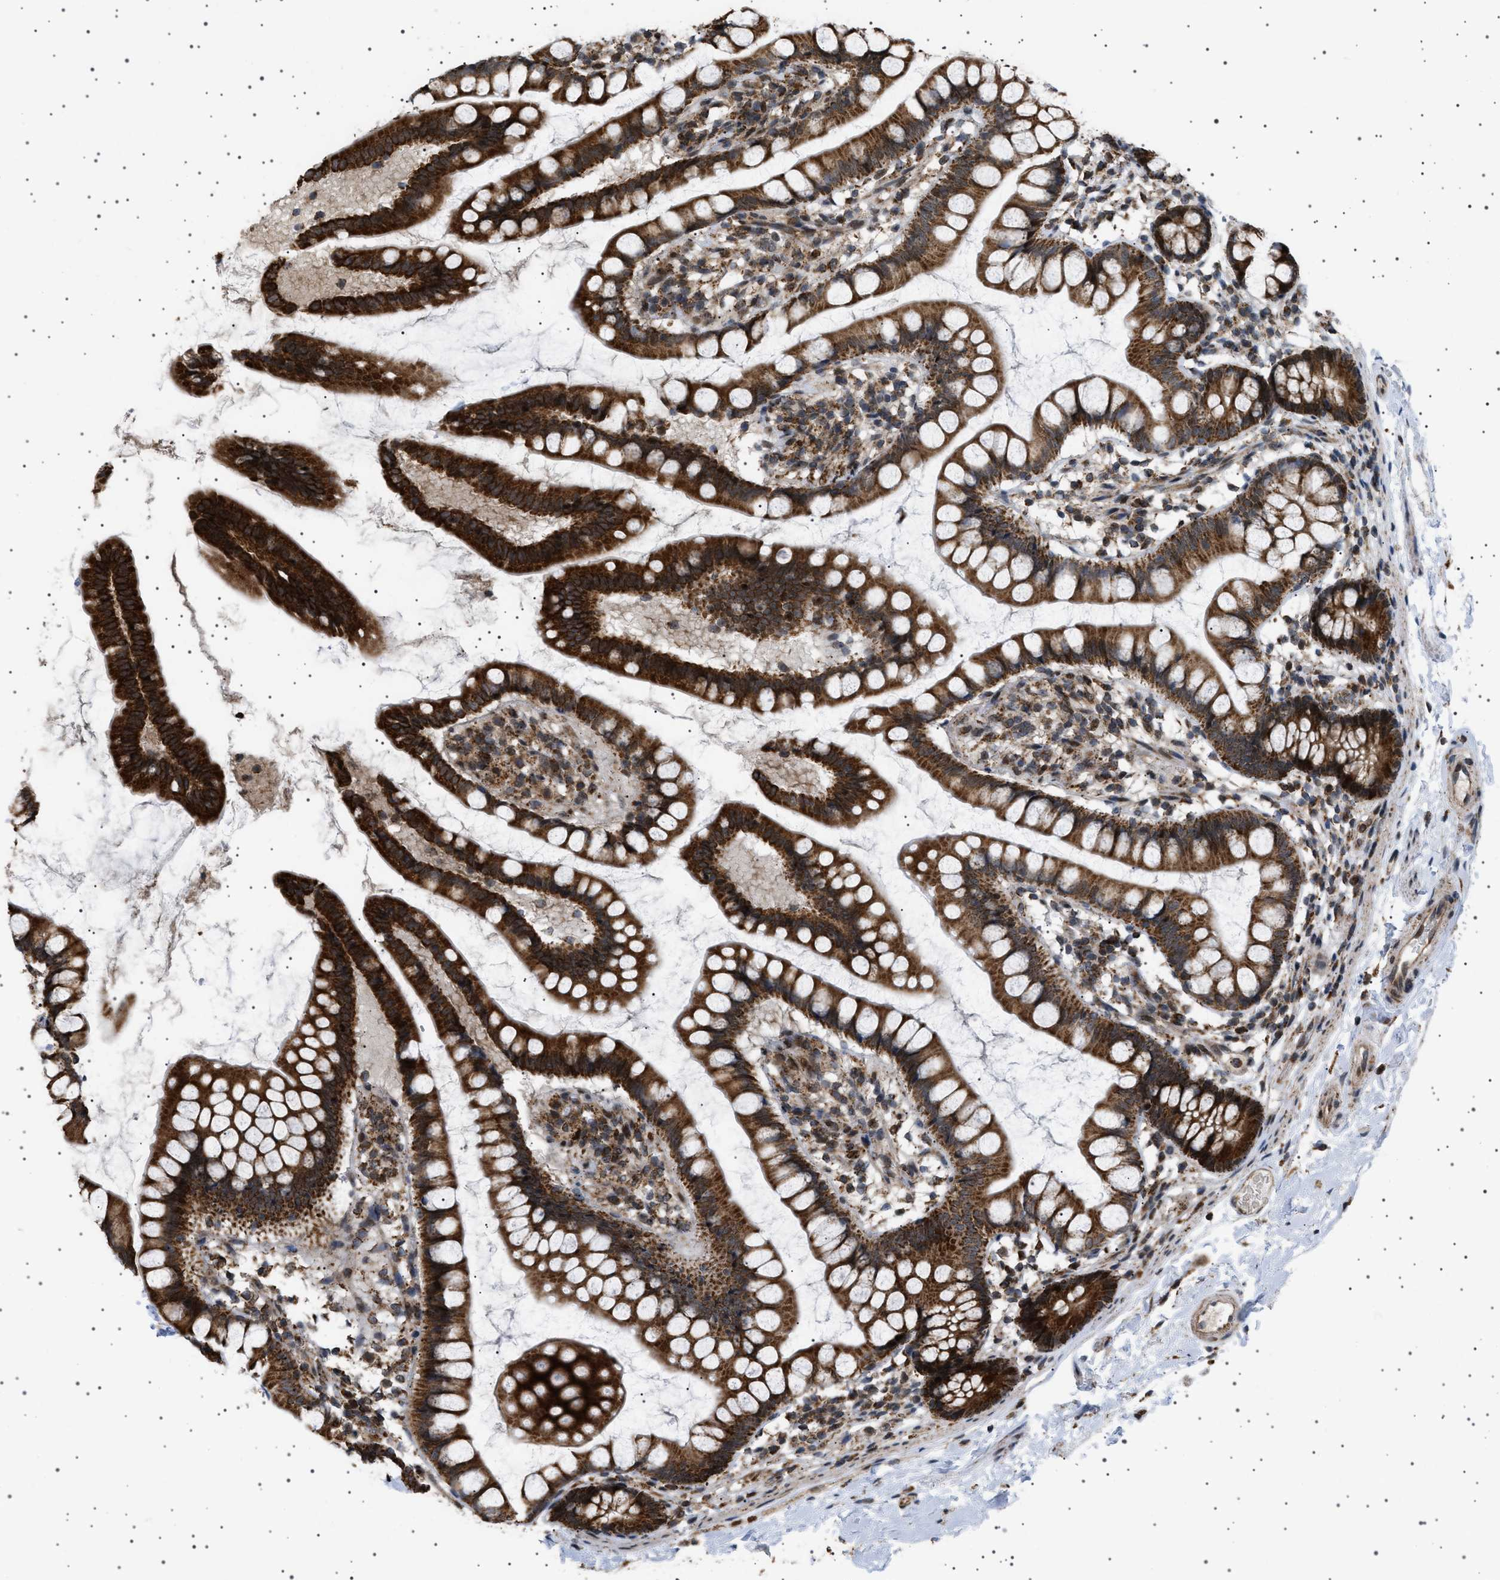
{"staining": {"intensity": "strong", "quantity": ">75%", "location": "cytoplasmic/membranous"}, "tissue": "small intestine", "cell_type": "Glandular cells", "image_type": "normal", "snomed": [{"axis": "morphology", "description": "Normal tissue, NOS"}, {"axis": "topography", "description": "Small intestine"}], "caption": "Unremarkable small intestine displays strong cytoplasmic/membranous positivity in about >75% of glandular cells, visualized by immunohistochemistry. The staining is performed using DAB (3,3'-diaminobenzidine) brown chromogen to label protein expression. The nuclei are counter-stained blue using hematoxylin.", "gene": "MELK", "patient": {"sex": "female", "age": 84}}